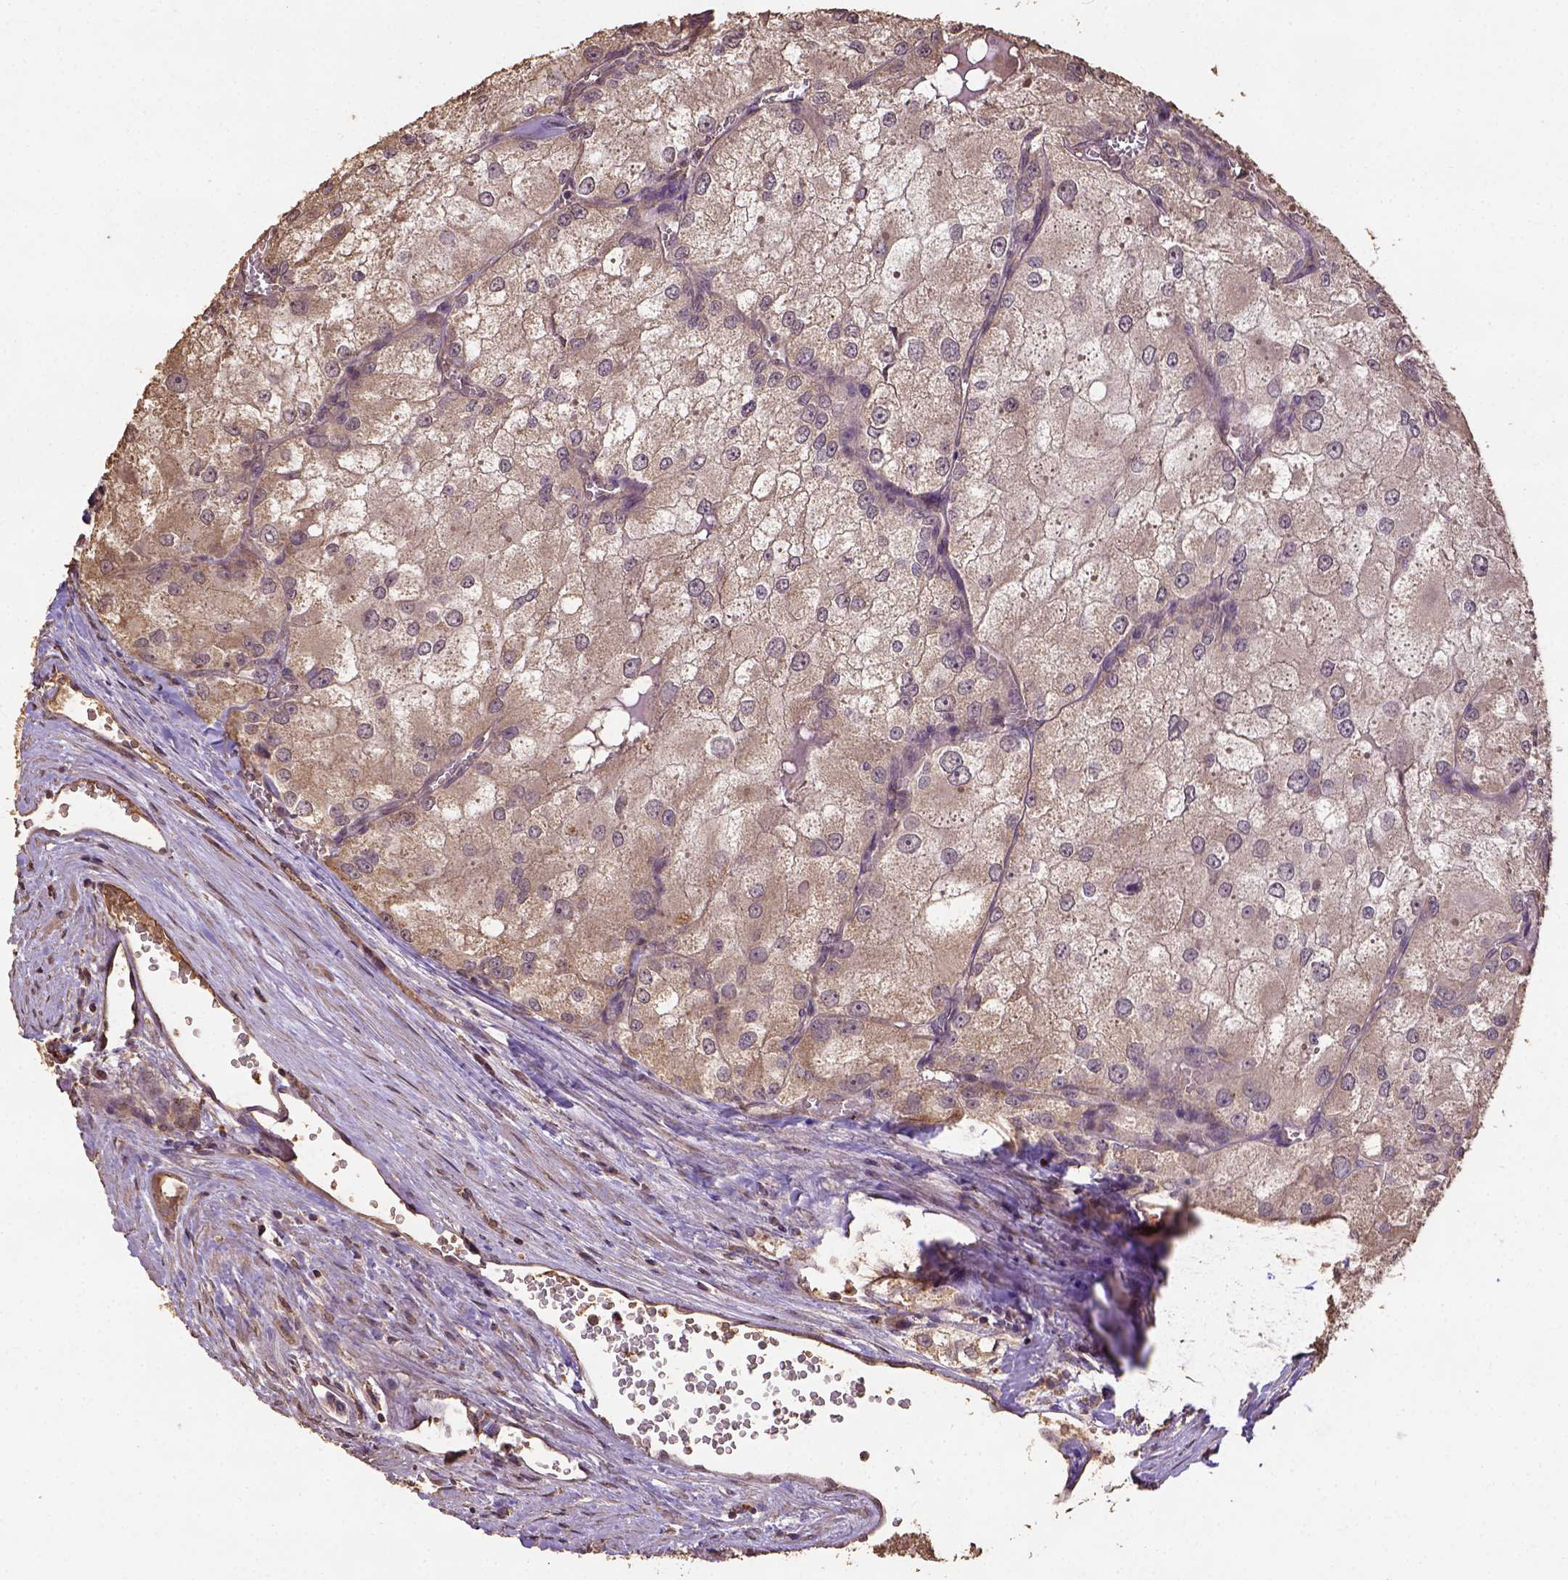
{"staining": {"intensity": "weak", "quantity": "25%-75%", "location": "cytoplasmic/membranous"}, "tissue": "renal cancer", "cell_type": "Tumor cells", "image_type": "cancer", "snomed": [{"axis": "morphology", "description": "Adenocarcinoma, NOS"}, {"axis": "topography", "description": "Kidney"}], "caption": "Weak cytoplasmic/membranous protein expression is identified in approximately 25%-75% of tumor cells in renal adenocarcinoma.", "gene": "ATP1B3", "patient": {"sex": "female", "age": 70}}